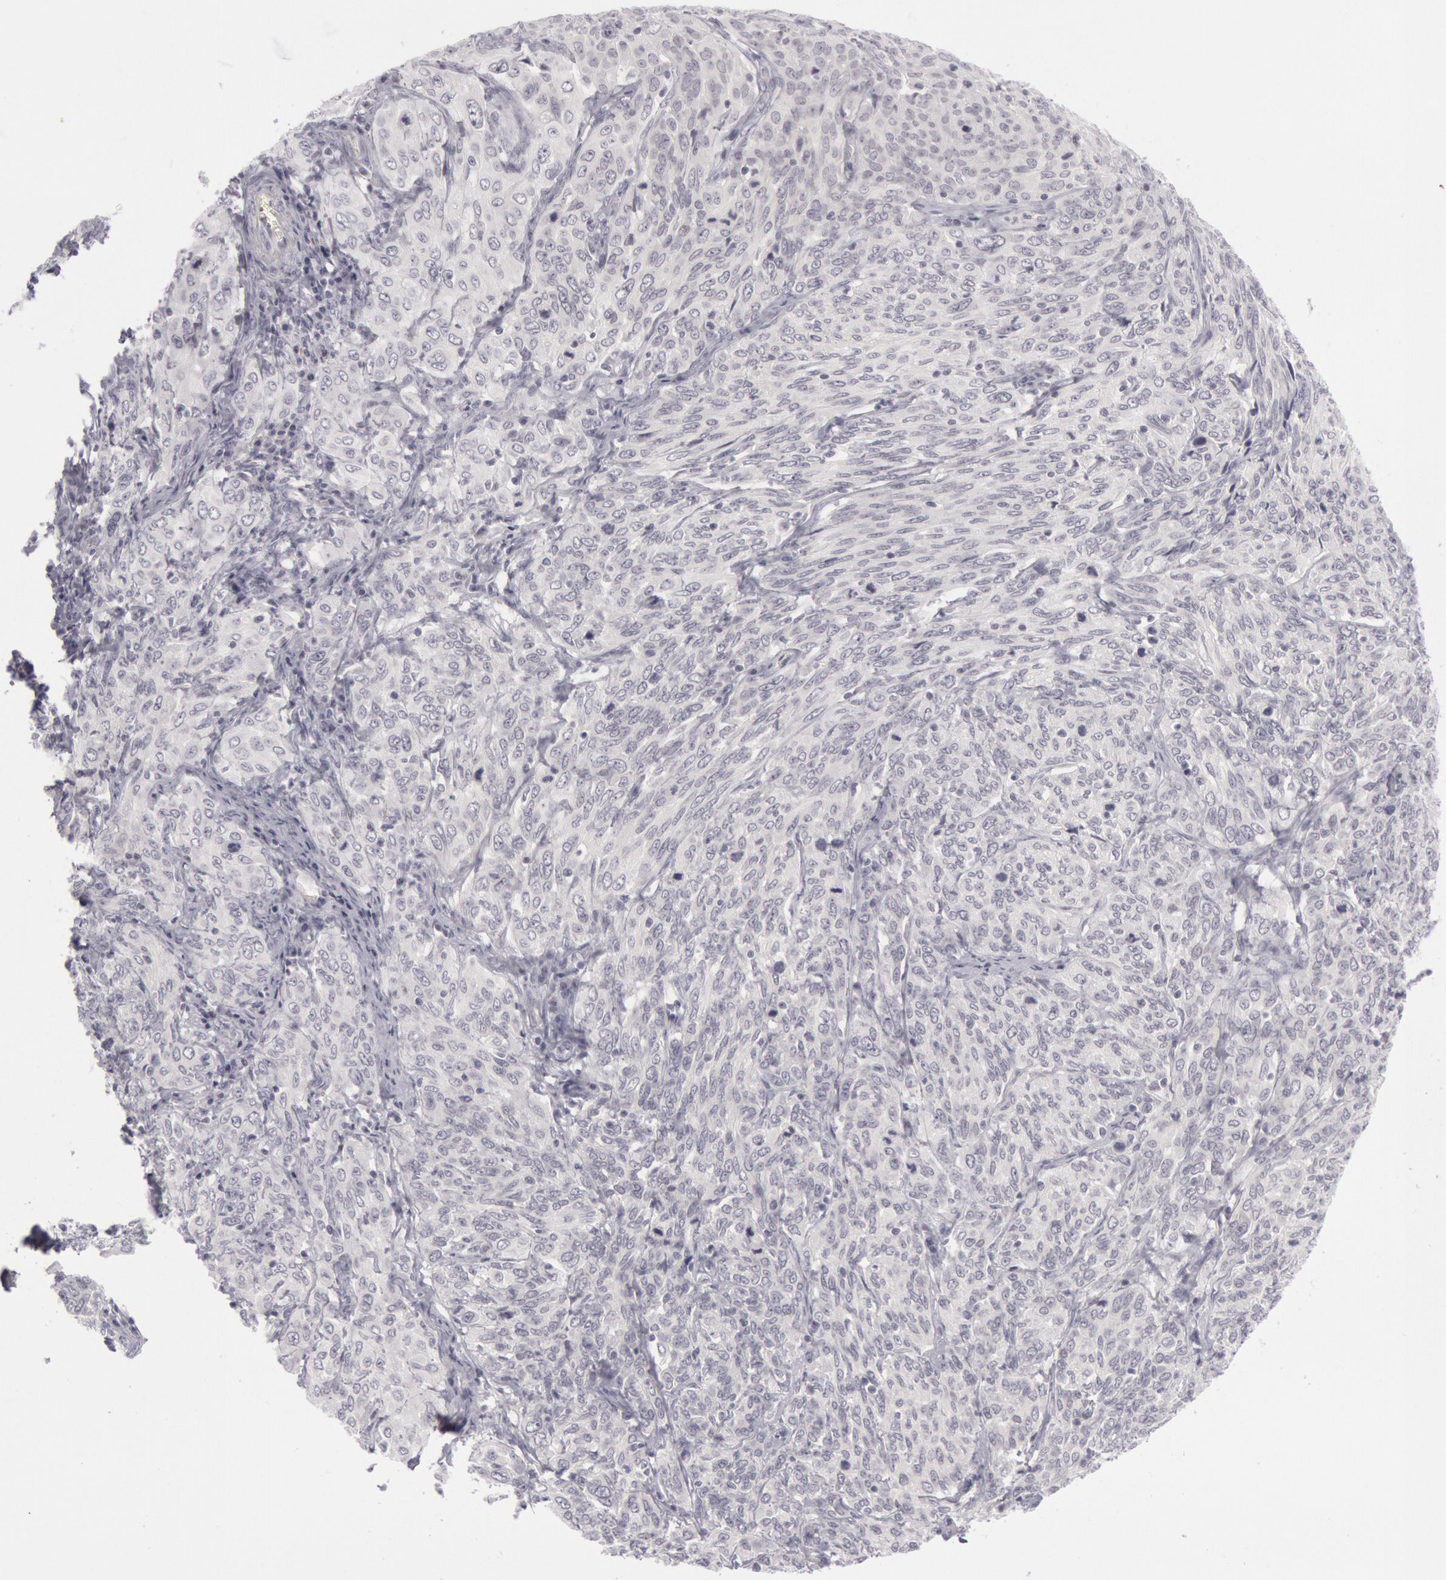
{"staining": {"intensity": "negative", "quantity": "none", "location": "none"}, "tissue": "cervical cancer", "cell_type": "Tumor cells", "image_type": "cancer", "snomed": [{"axis": "morphology", "description": "Squamous cell carcinoma, NOS"}, {"axis": "topography", "description": "Cervix"}], "caption": "Immunohistochemistry (IHC) of cervical squamous cell carcinoma demonstrates no positivity in tumor cells. (Immunohistochemistry (IHC), brightfield microscopy, high magnification).", "gene": "KRT16", "patient": {"sex": "female", "age": 38}}